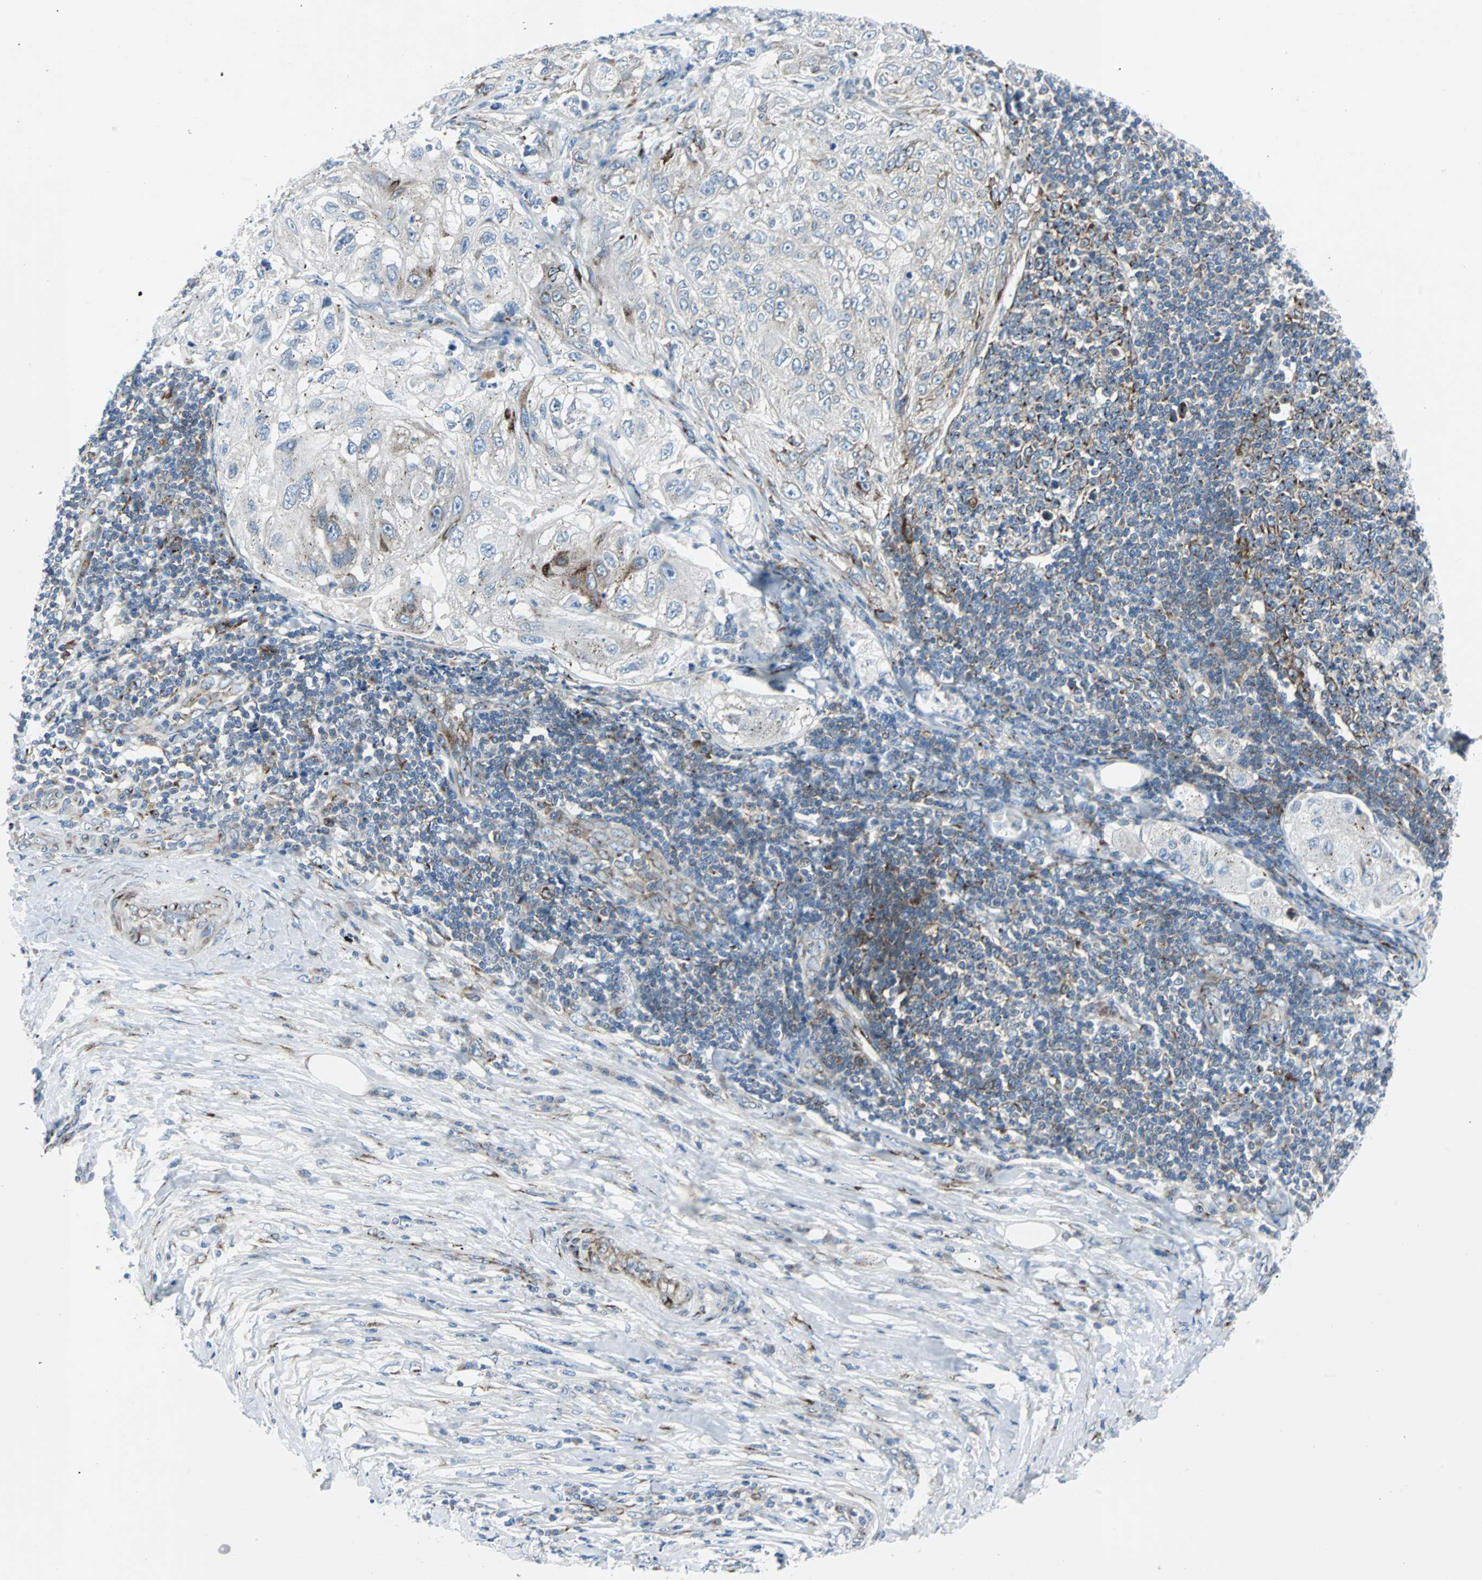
{"staining": {"intensity": "moderate", "quantity": "25%-75%", "location": "cytoplasmic/membranous"}, "tissue": "lung cancer", "cell_type": "Tumor cells", "image_type": "cancer", "snomed": [{"axis": "morphology", "description": "Inflammation, NOS"}, {"axis": "morphology", "description": "Squamous cell carcinoma, NOS"}, {"axis": "topography", "description": "Lymph node"}, {"axis": "topography", "description": "Soft tissue"}, {"axis": "topography", "description": "Lung"}], "caption": "Immunohistochemical staining of squamous cell carcinoma (lung) reveals moderate cytoplasmic/membranous protein staining in about 25%-75% of tumor cells. The protein is stained brown, and the nuclei are stained in blue (DAB IHC with brightfield microscopy, high magnification).", "gene": "BBC3", "patient": {"sex": "male", "age": 66}}